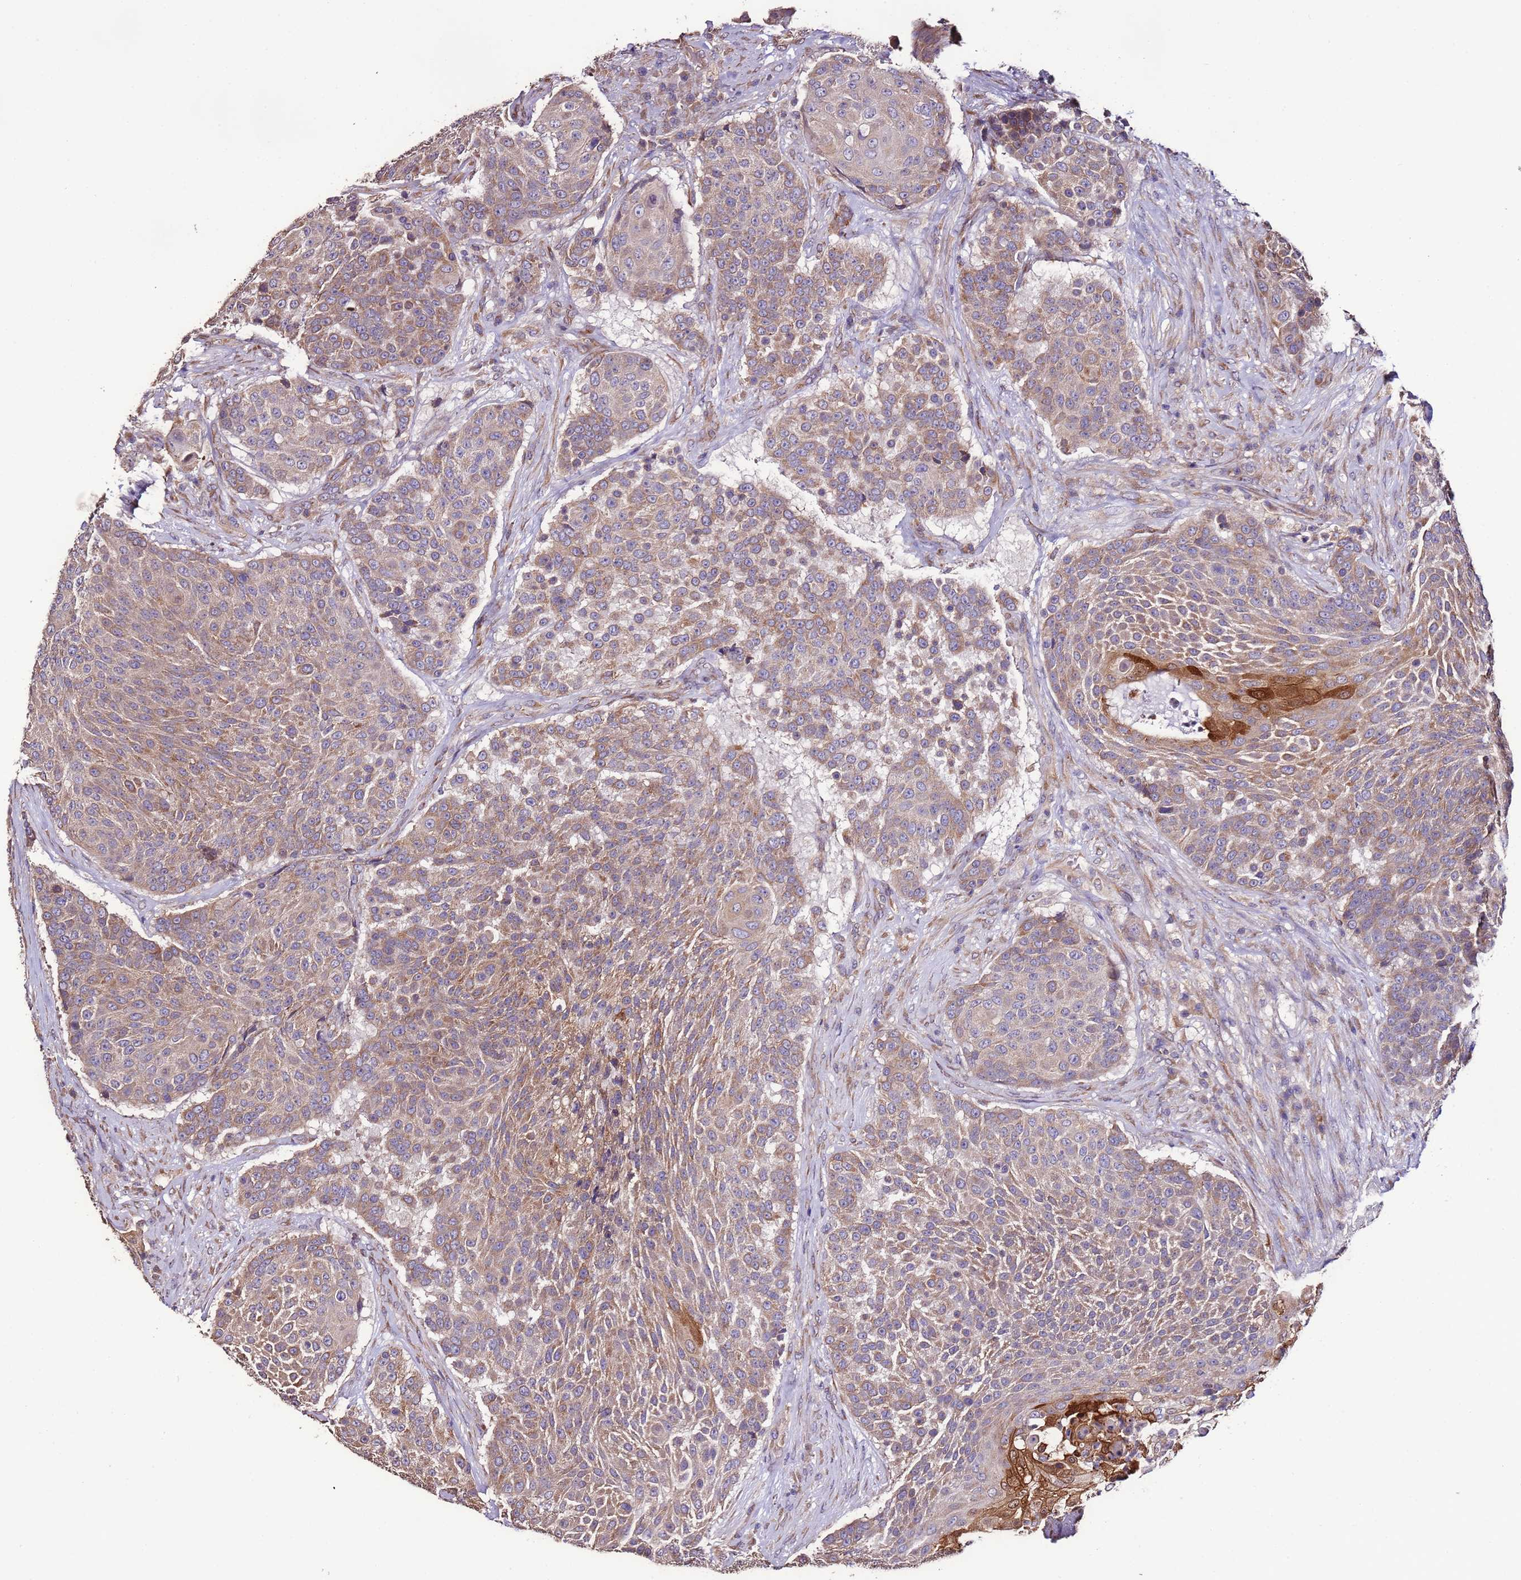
{"staining": {"intensity": "moderate", "quantity": "25%-75%", "location": "cytoplasmic/membranous"}, "tissue": "urothelial cancer", "cell_type": "Tumor cells", "image_type": "cancer", "snomed": [{"axis": "morphology", "description": "Urothelial carcinoma, High grade"}, {"axis": "topography", "description": "Urinary bladder"}], "caption": "This micrograph displays immunohistochemistry (IHC) staining of human urothelial cancer, with medium moderate cytoplasmic/membranous positivity in about 25%-75% of tumor cells.", "gene": "SLC41A3", "patient": {"sex": "female", "age": 63}}